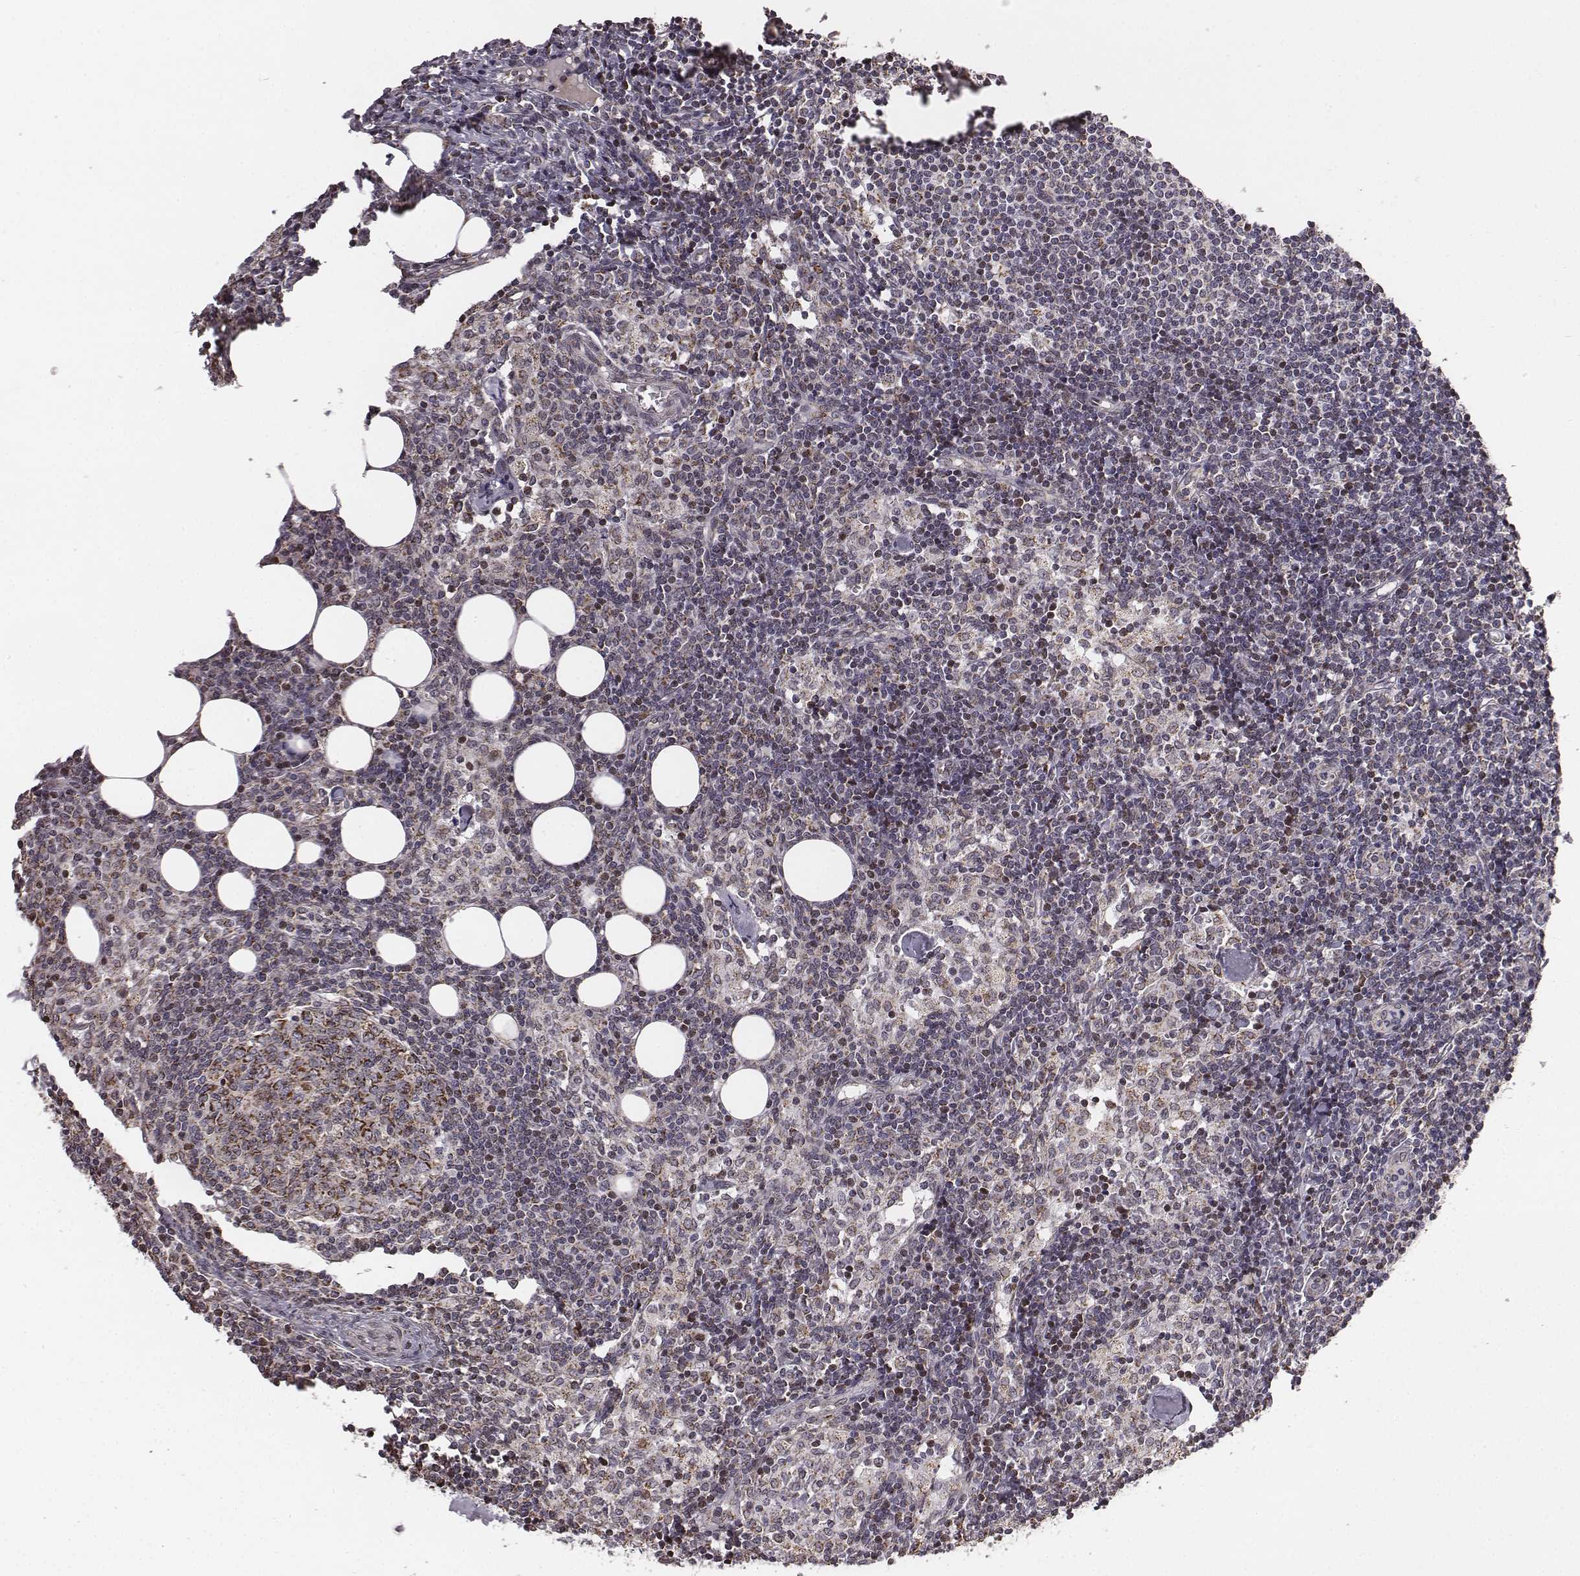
{"staining": {"intensity": "strong", "quantity": ">75%", "location": "cytoplasmic/membranous"}, "tissue": "lymph node", "cell_type": "Germinal center cells", "image_type": "normal", "snomed": [{"axis": "morphology", "description": "Normal tissue, NOS"}, {"axis": "topography", "description": "Lymph node"}], "caption": "A histopathology image of lymph node stained for a protein exhibits strong cytoplasmic/membranous brown staining in germinal center cells. The staining is performed using DAB (3,3'-diaminobenzidine) brown chromogen to label protein expression. The nuclei are counter-stained blue using hematoxylin.", "gene": "ACOT2", "patient": {"sex": "female", "age": 52}}